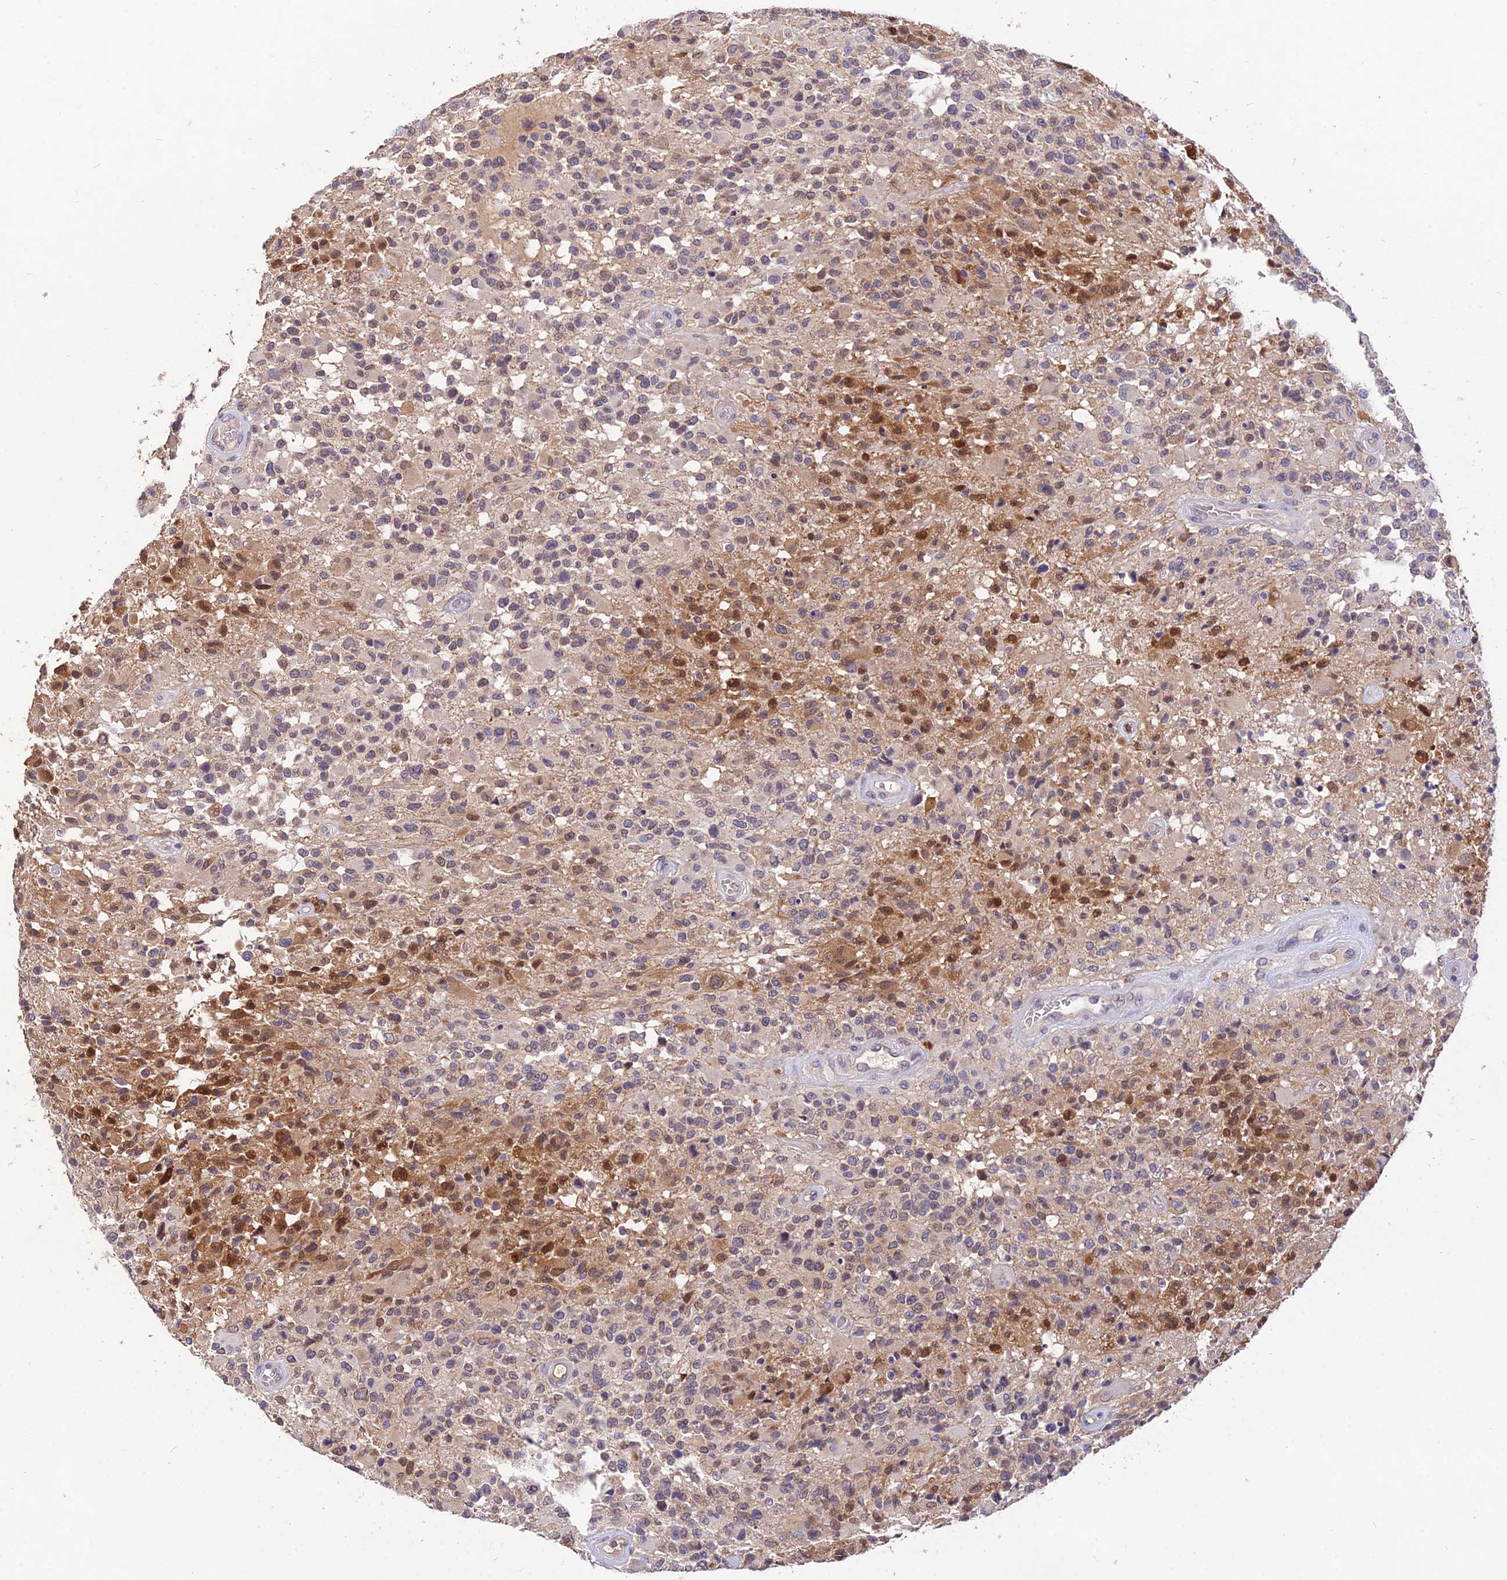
{"staining": {"intensity": "strong", "quantity": "<25%", "location": "cytoplasmic/membranous,nuclear"}, "tissue": "glioma", "cell_type": "Tumor cells", "image_type": "cancer", "snomed": [{"axis": "morphology", "description": "Glioma, malignant, High grade"}, {"axis": "morphology", "description": "Glioblastoma, NOS"}, {"axis": "topography", "description": "Brain"}], "caption": "There is medium levels of strong cytoplasmic/membranous and nuclear staining in tumor cells of glioblastoma, as demonstrated by immunohistochemical staining (brown color).", "gene": "PGK1", "patient": {"sex": "male", "age": 60}}